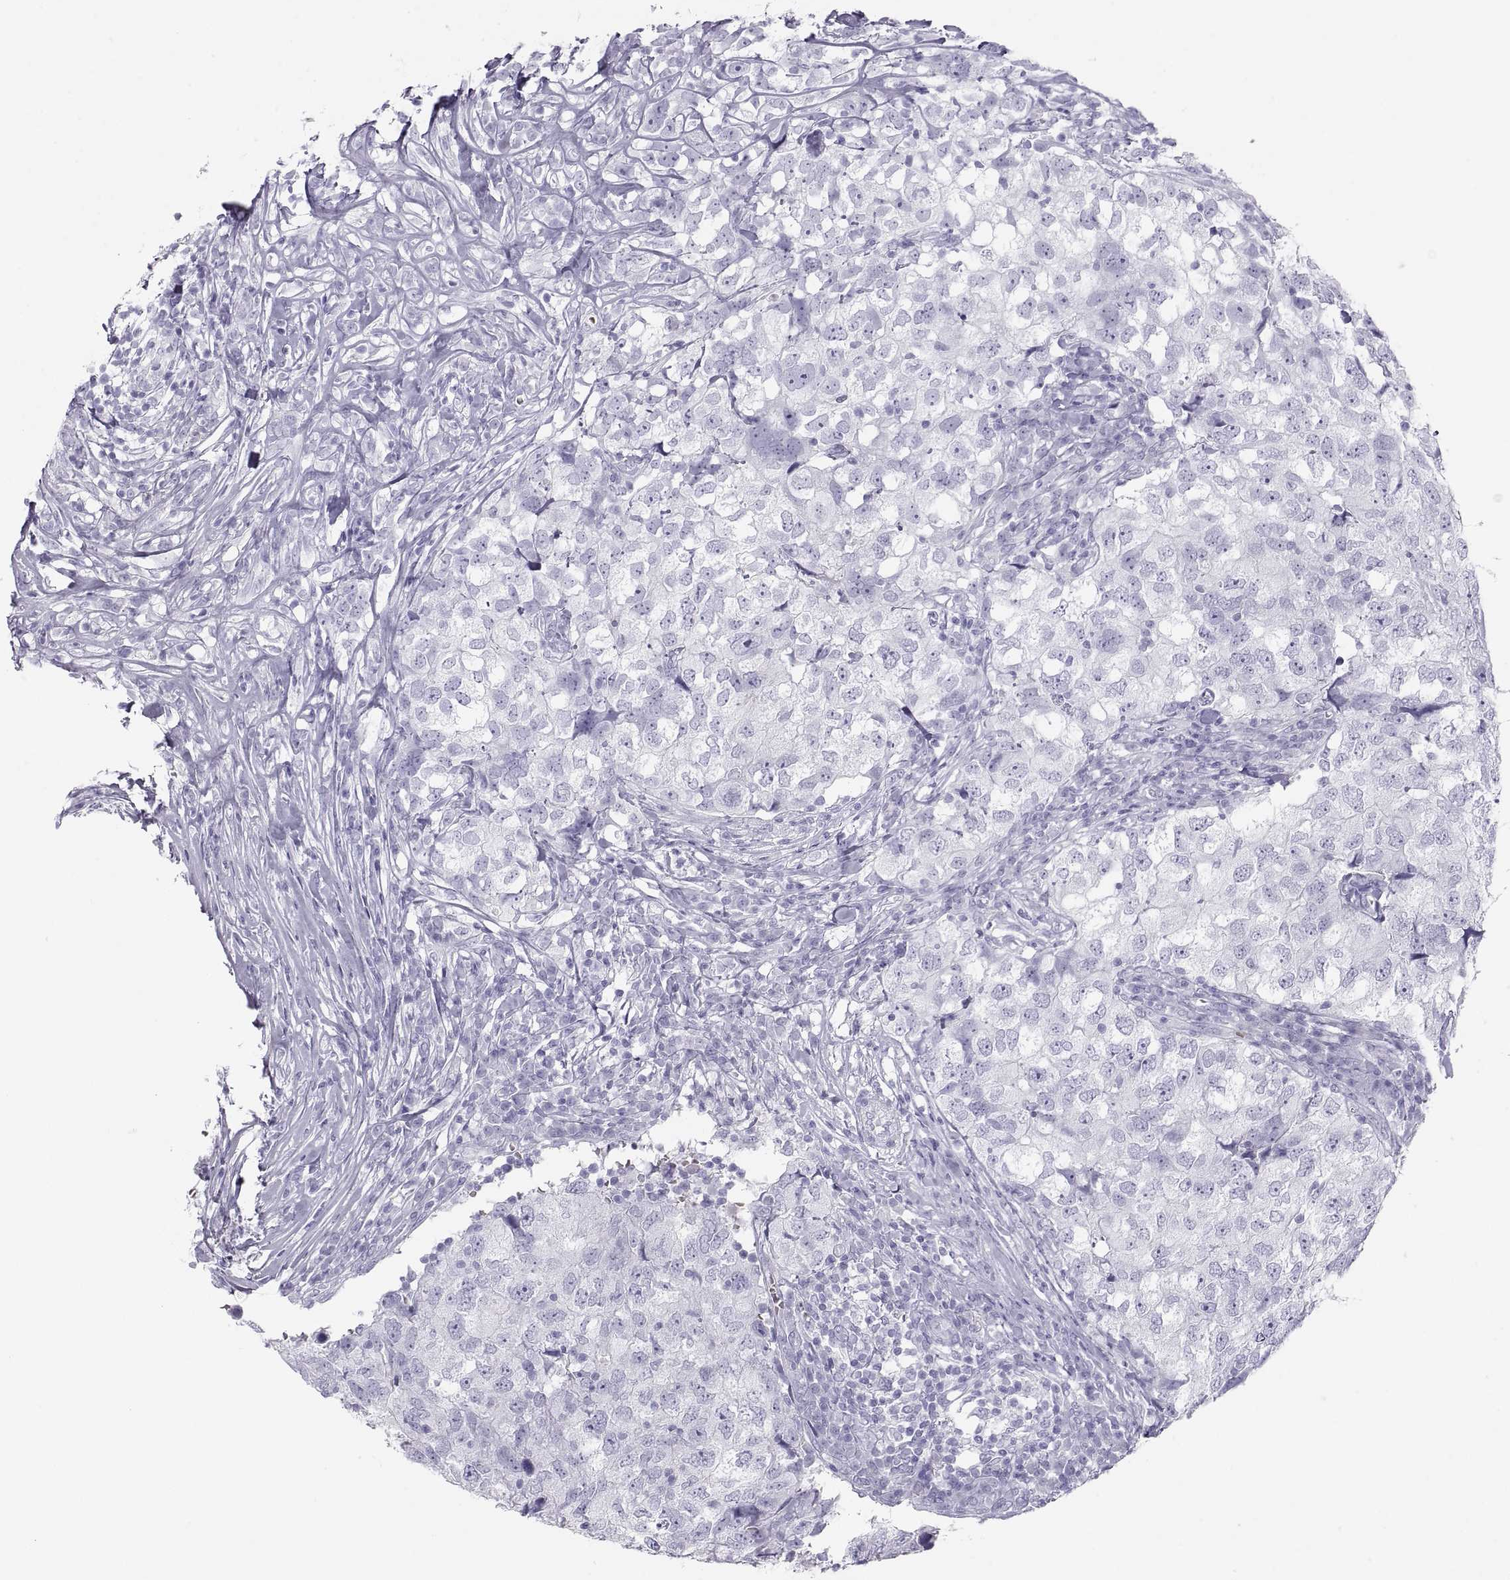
{"staining": {"intensity": "negative", "quantity": "none", "location": "none"}, "tissue": "breast cancer", "cell_type": "Tumor cells", "image_type": "cancer", "snomed": [{"axis": "morphology", "description": "Duct carcinoma"}, {"axis": "topography", "description": "Breast"}], "caption": "This is an immunohistochemistry (IHC) micrograph of human breast cancer (intraductal carcinoma). There is no expression in tumor cells.", "gene": "SEMG1", "patient": {"sex": "female", "age": 30}}